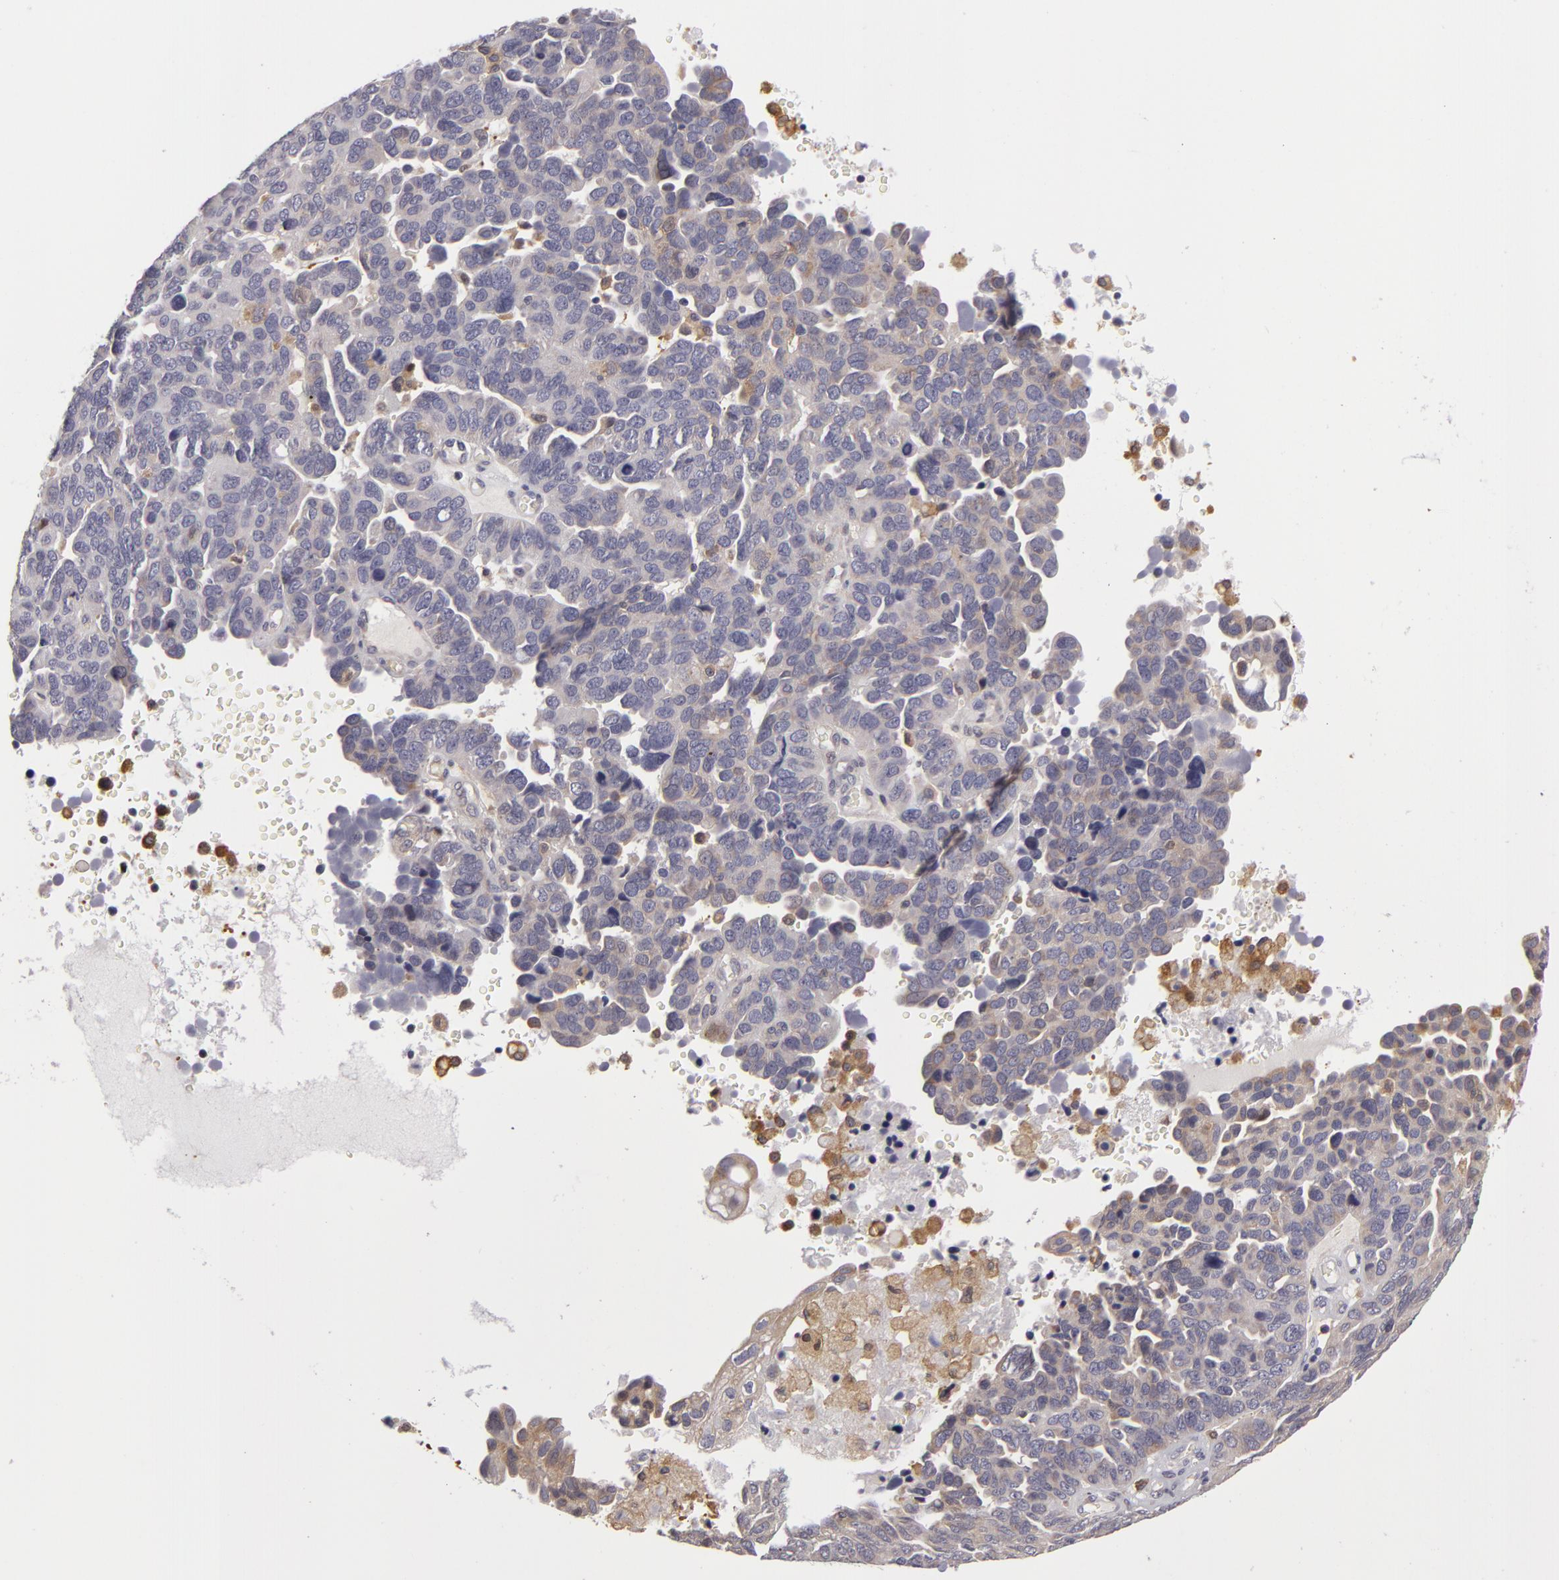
{"staining": {"intensity": "negative", "quantity": "none", "location": "none"}, "tissue": "ovarian cancer", "cell_type": "Tumor cells", "image_type": "cancer", "snomed": [{"axis": "morphology", "description": "Cystadenocarcinoma, serous, NOS"}, {"axis": "topography", "description": "Ovary"}], "caption": "High magnification brightfield microscopy of serous cystadenocarcinoma (ovarian) stained with DAB (brown) and counterstained with hematoxylin (blue): tumor cells show no significant staining.", "gene": "ZNF229", "patient": {"sex": "female", "age": 64}}